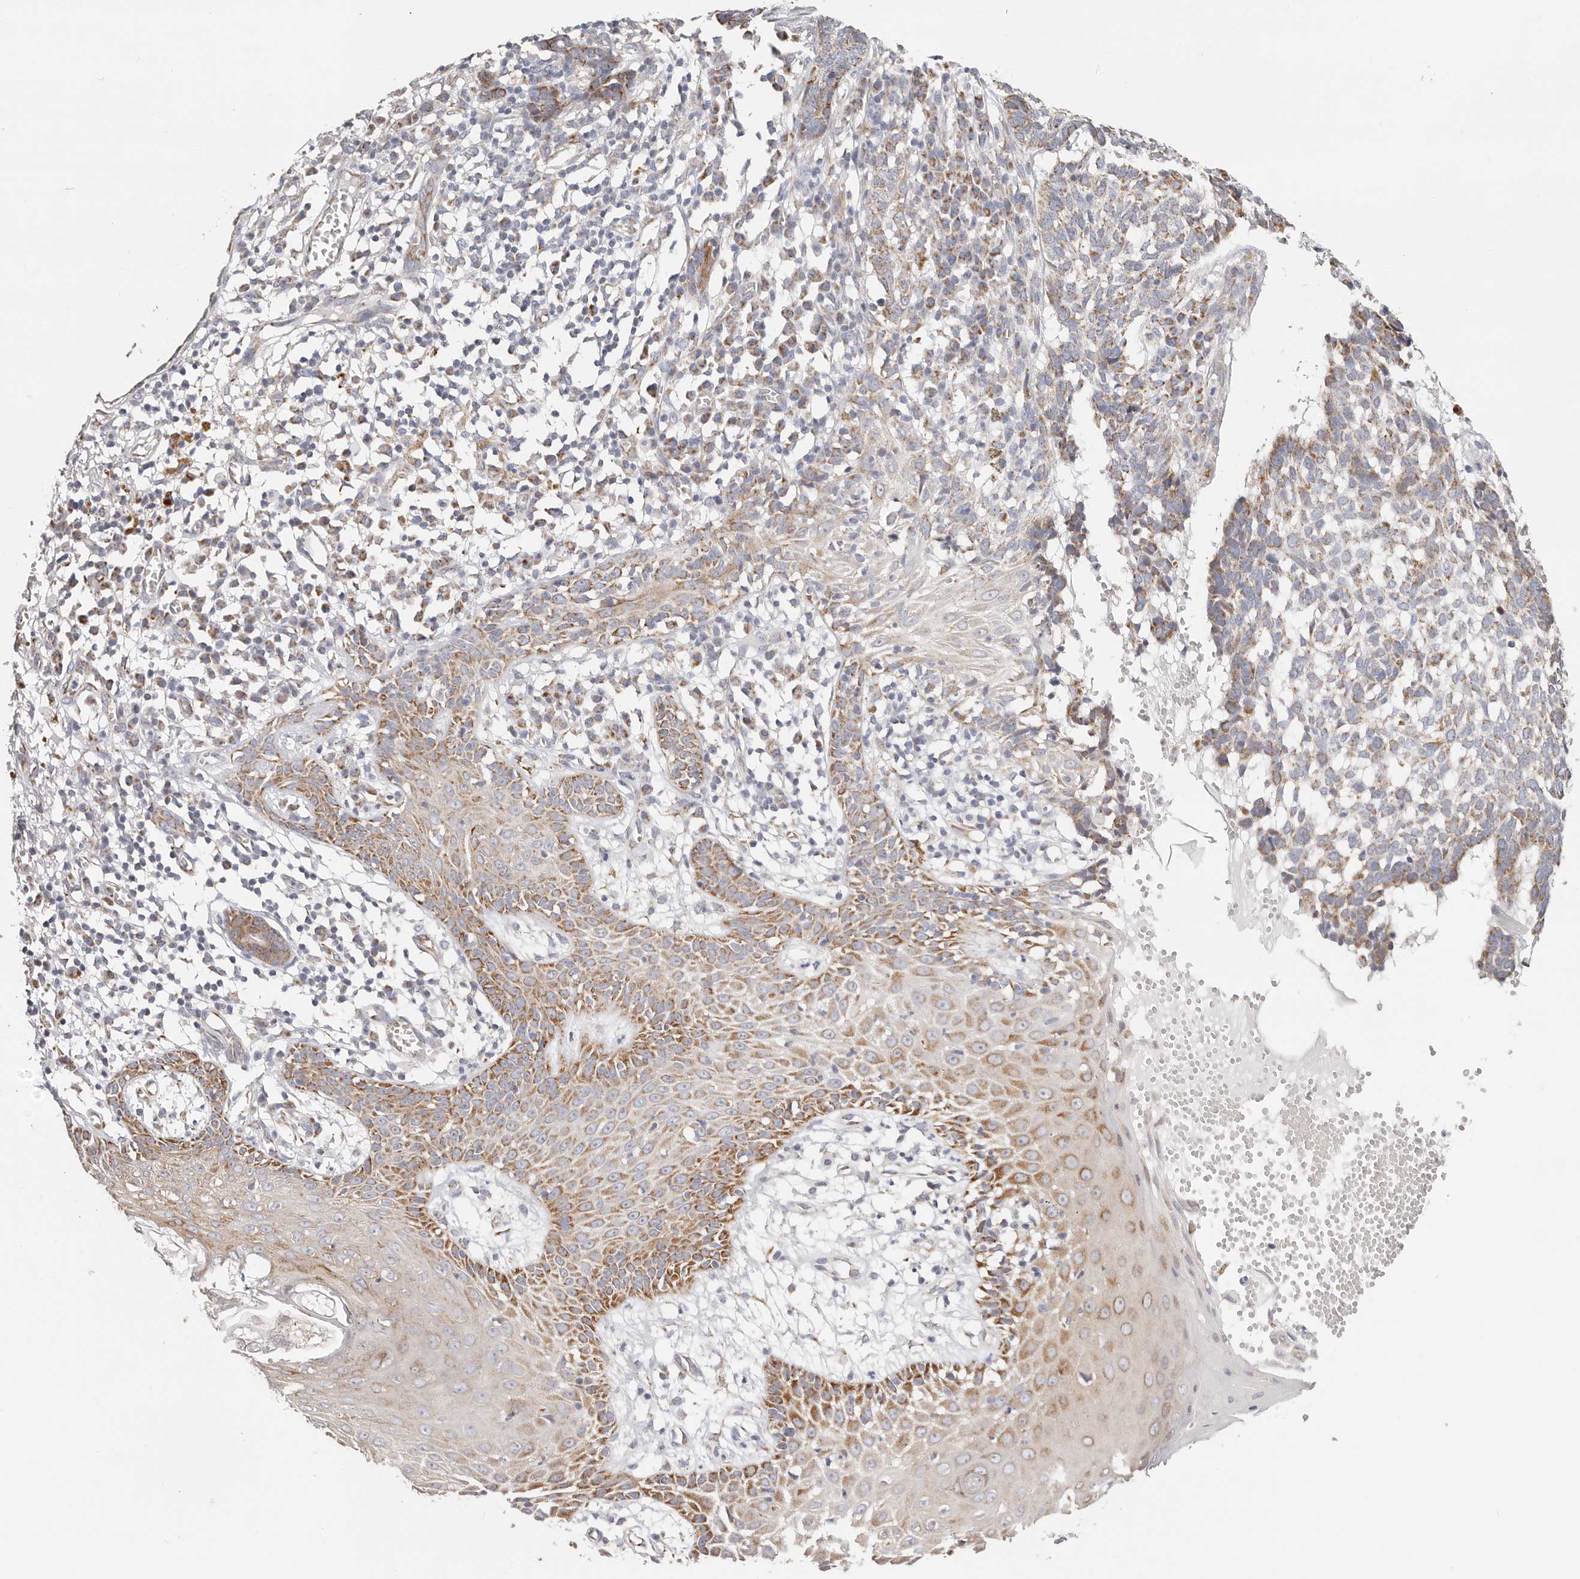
{"staining": {"intensity": "moderate", "quantity": ">75%", "location": "cytoplasmic/membranous"}, "tissue": "skin cancer", "cell_type": "Tumor cells", "image_type": "cancer", "snomed": [{"axis": "morphology", "description": "Basal cell carcinoma"}, {"axis": "topography", "description": "Skin"}], "caption": "This is an image of IHC staining of skin cancer, which shows moderate staining in the cytoplasmic/membranous of tumor cells.", "gene": "AFDN", "patient": {"sex": "male", "age": 85}}